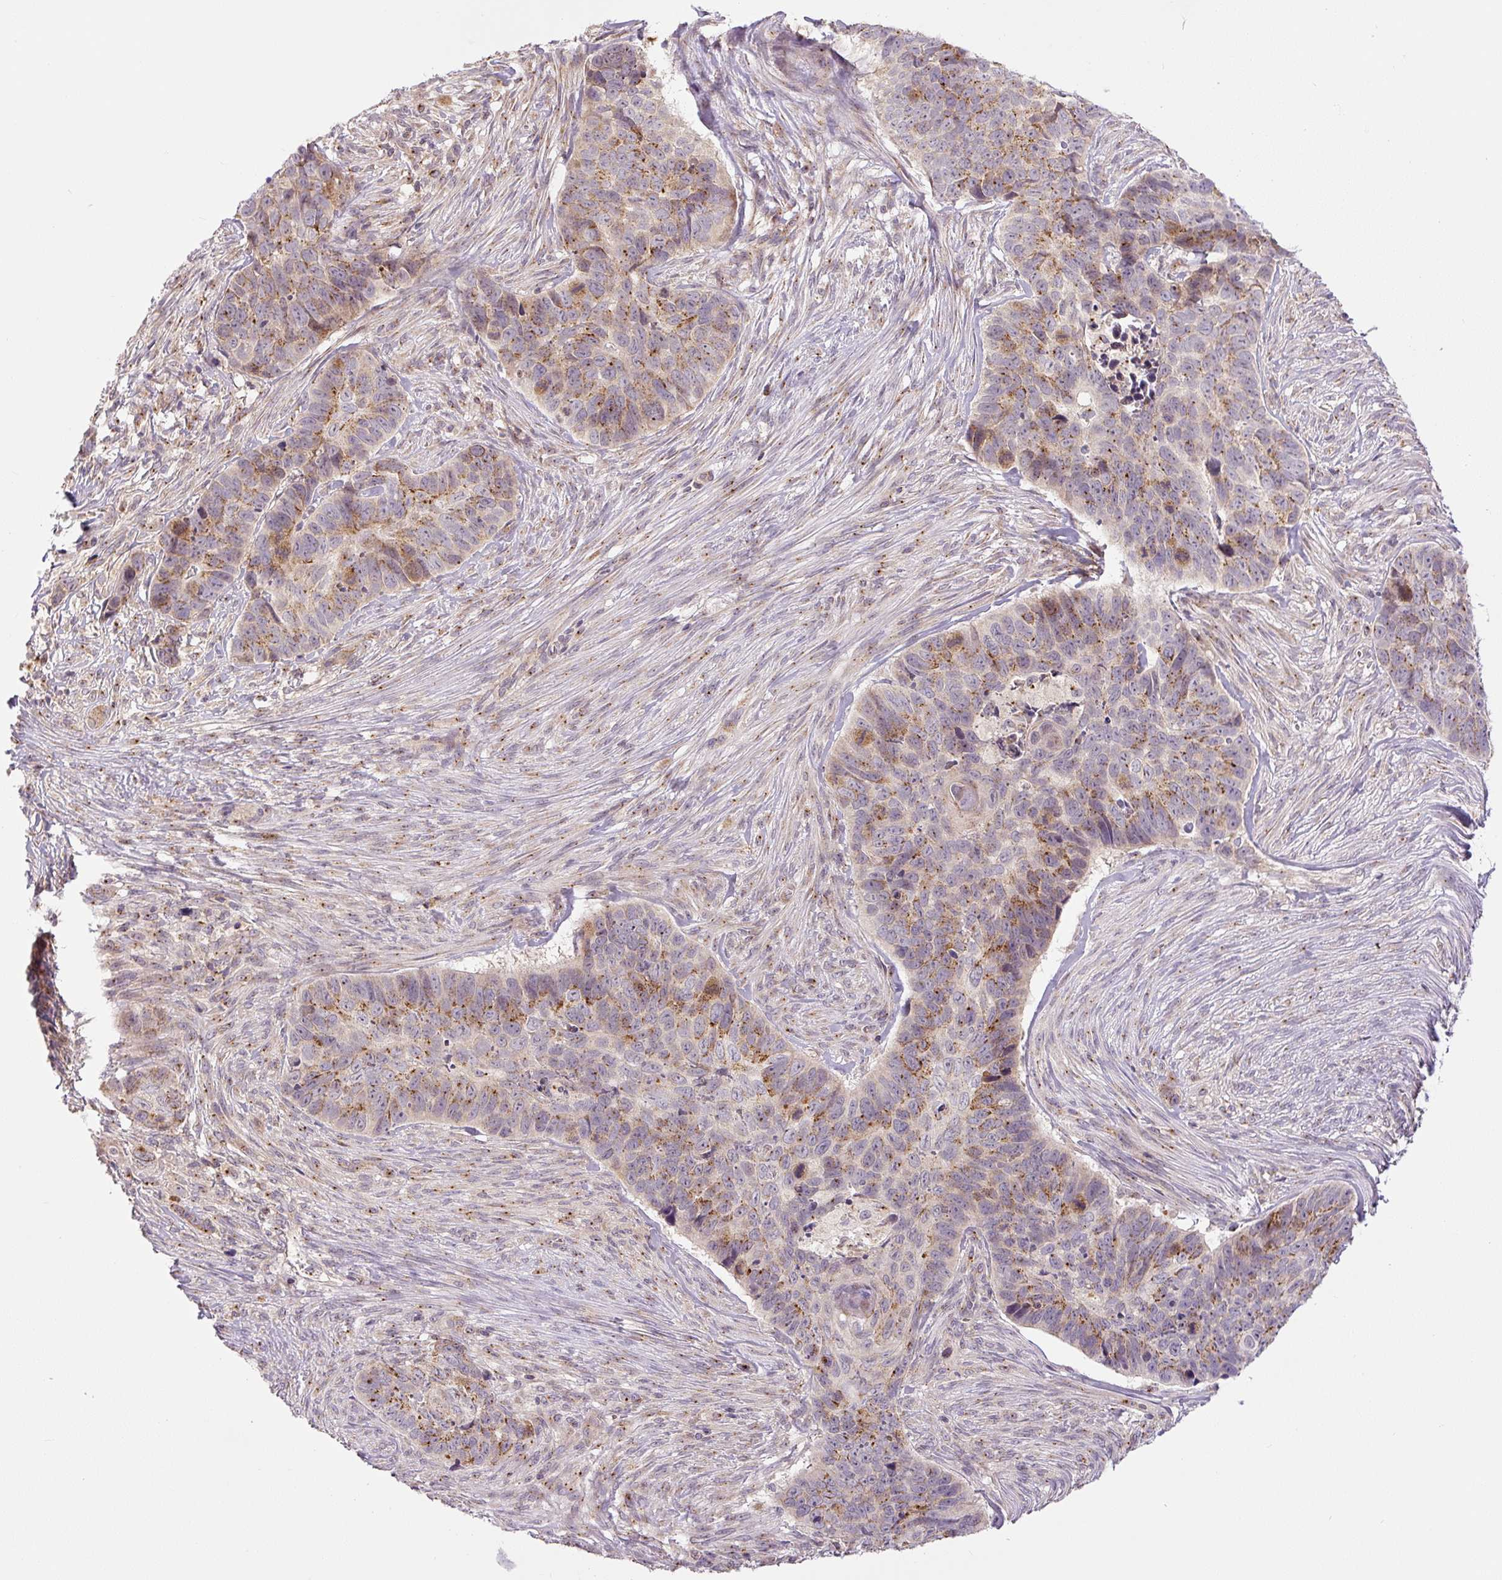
{"staining": {"intensity": "moderate", "quantity": ">75%", "location": "cytoplasmic/membranous"}, "tissue": "skin cancer", "cell_type": "Tumor cells", "image_type": "cancer", "snomed": [{"axis": "morphology", "description": "Basal cell carcinoma"}, {"axis": "topography", "description": "Skin"}], "caption": "Moderate cytoplasmic/membranous expression for a protein is seen in about >75% of tumor cells of skin cancer (basal cell carcinoma) using IHC.", "gene": "PCM1", "patient": {"sex": "female", "age": 82}}